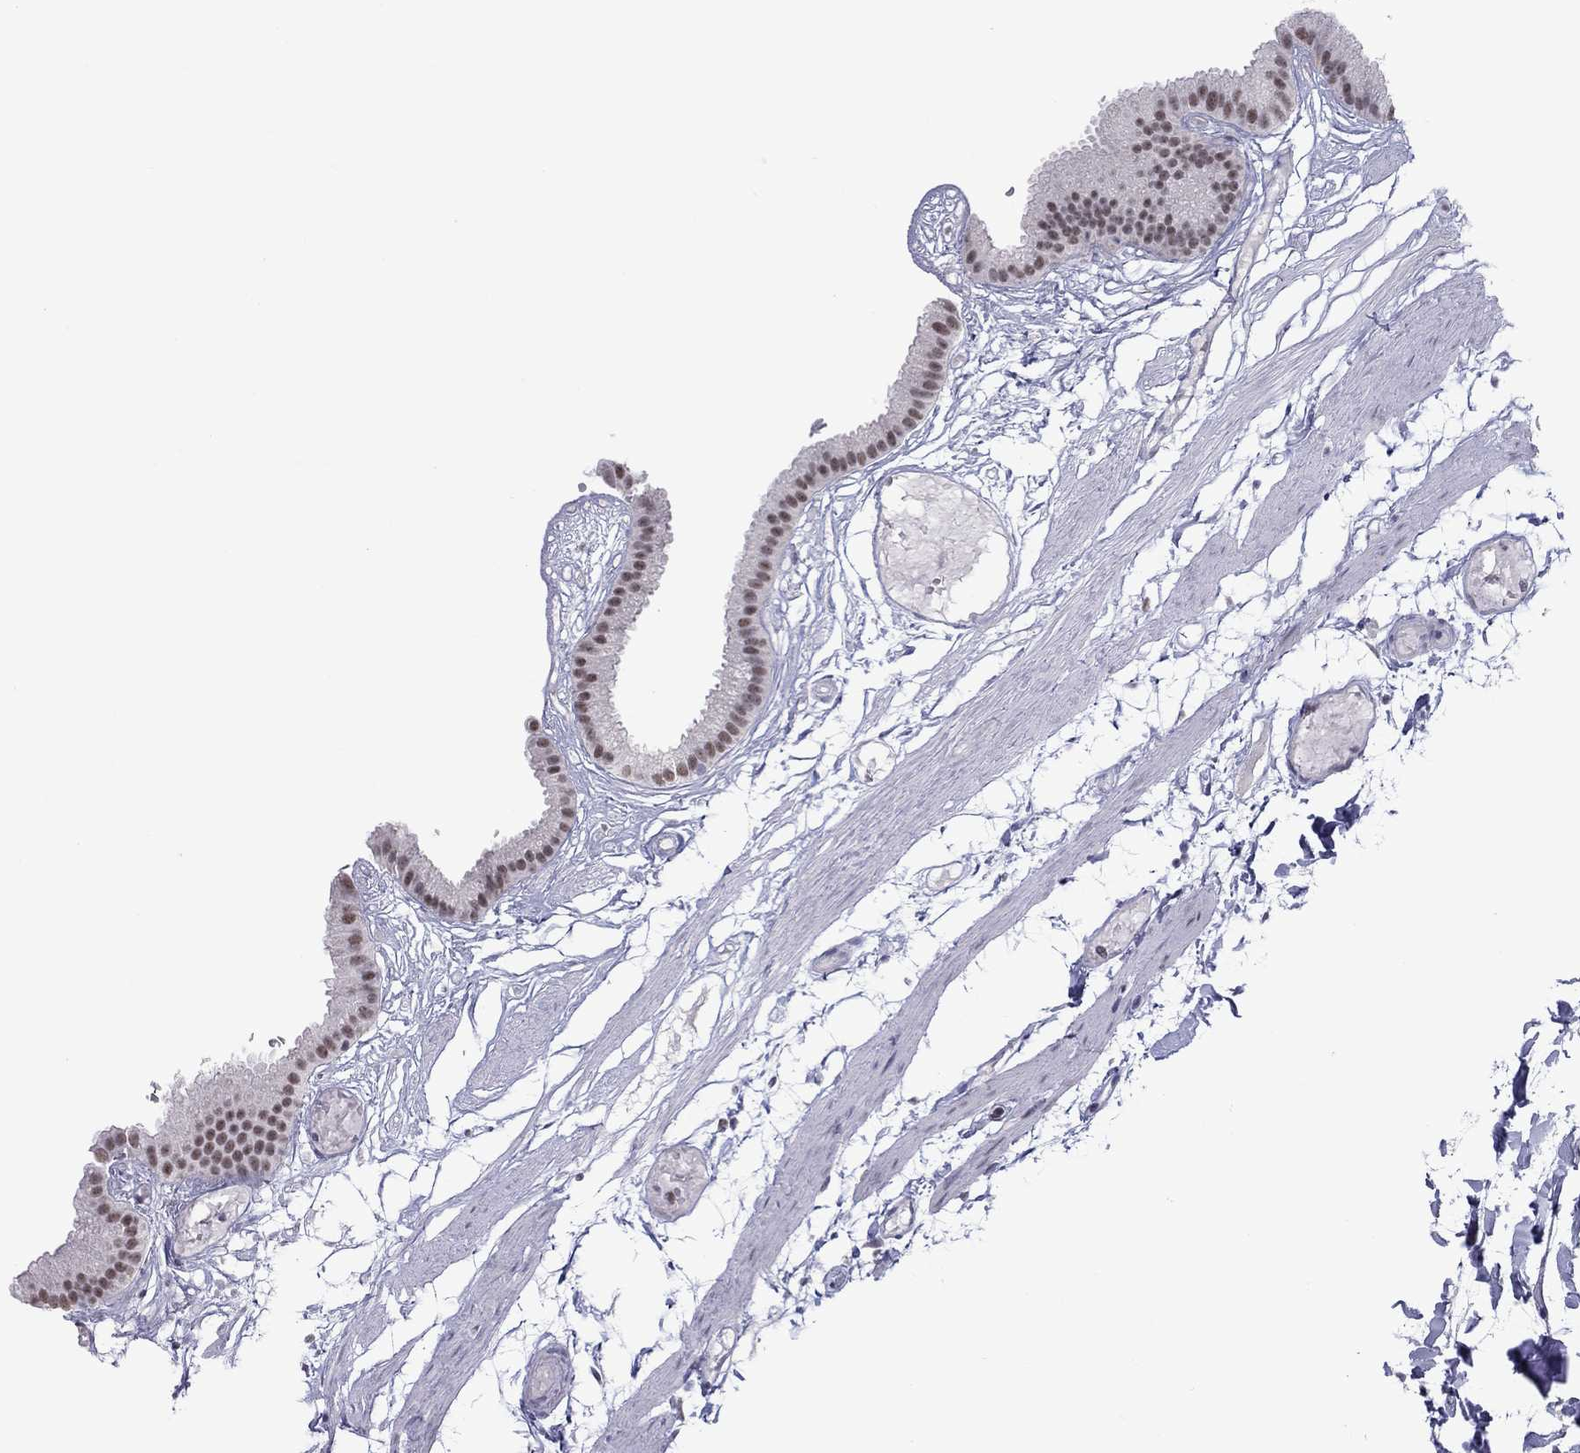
{"staining": {"intensity": "moderate", "quantity": "<25%", "location": "nuclear"}, "tissue": "gallbladder", "cell_type": "Glandular cells", "image_type": "normal", "snomed": [{"axis": "morphology", "description": "Normal tissue, NOS"}, {"axis": "topography", "description": "Gallbladder"}], "caption": "An immunohistochemistry image of benign tissue is shown. Protein staining in brown highlights moderate nuclear positivity in gallbladder within glandular cells.", "gene": "PPP1R3A", "patient": {"sex": "female", "age": 45}}